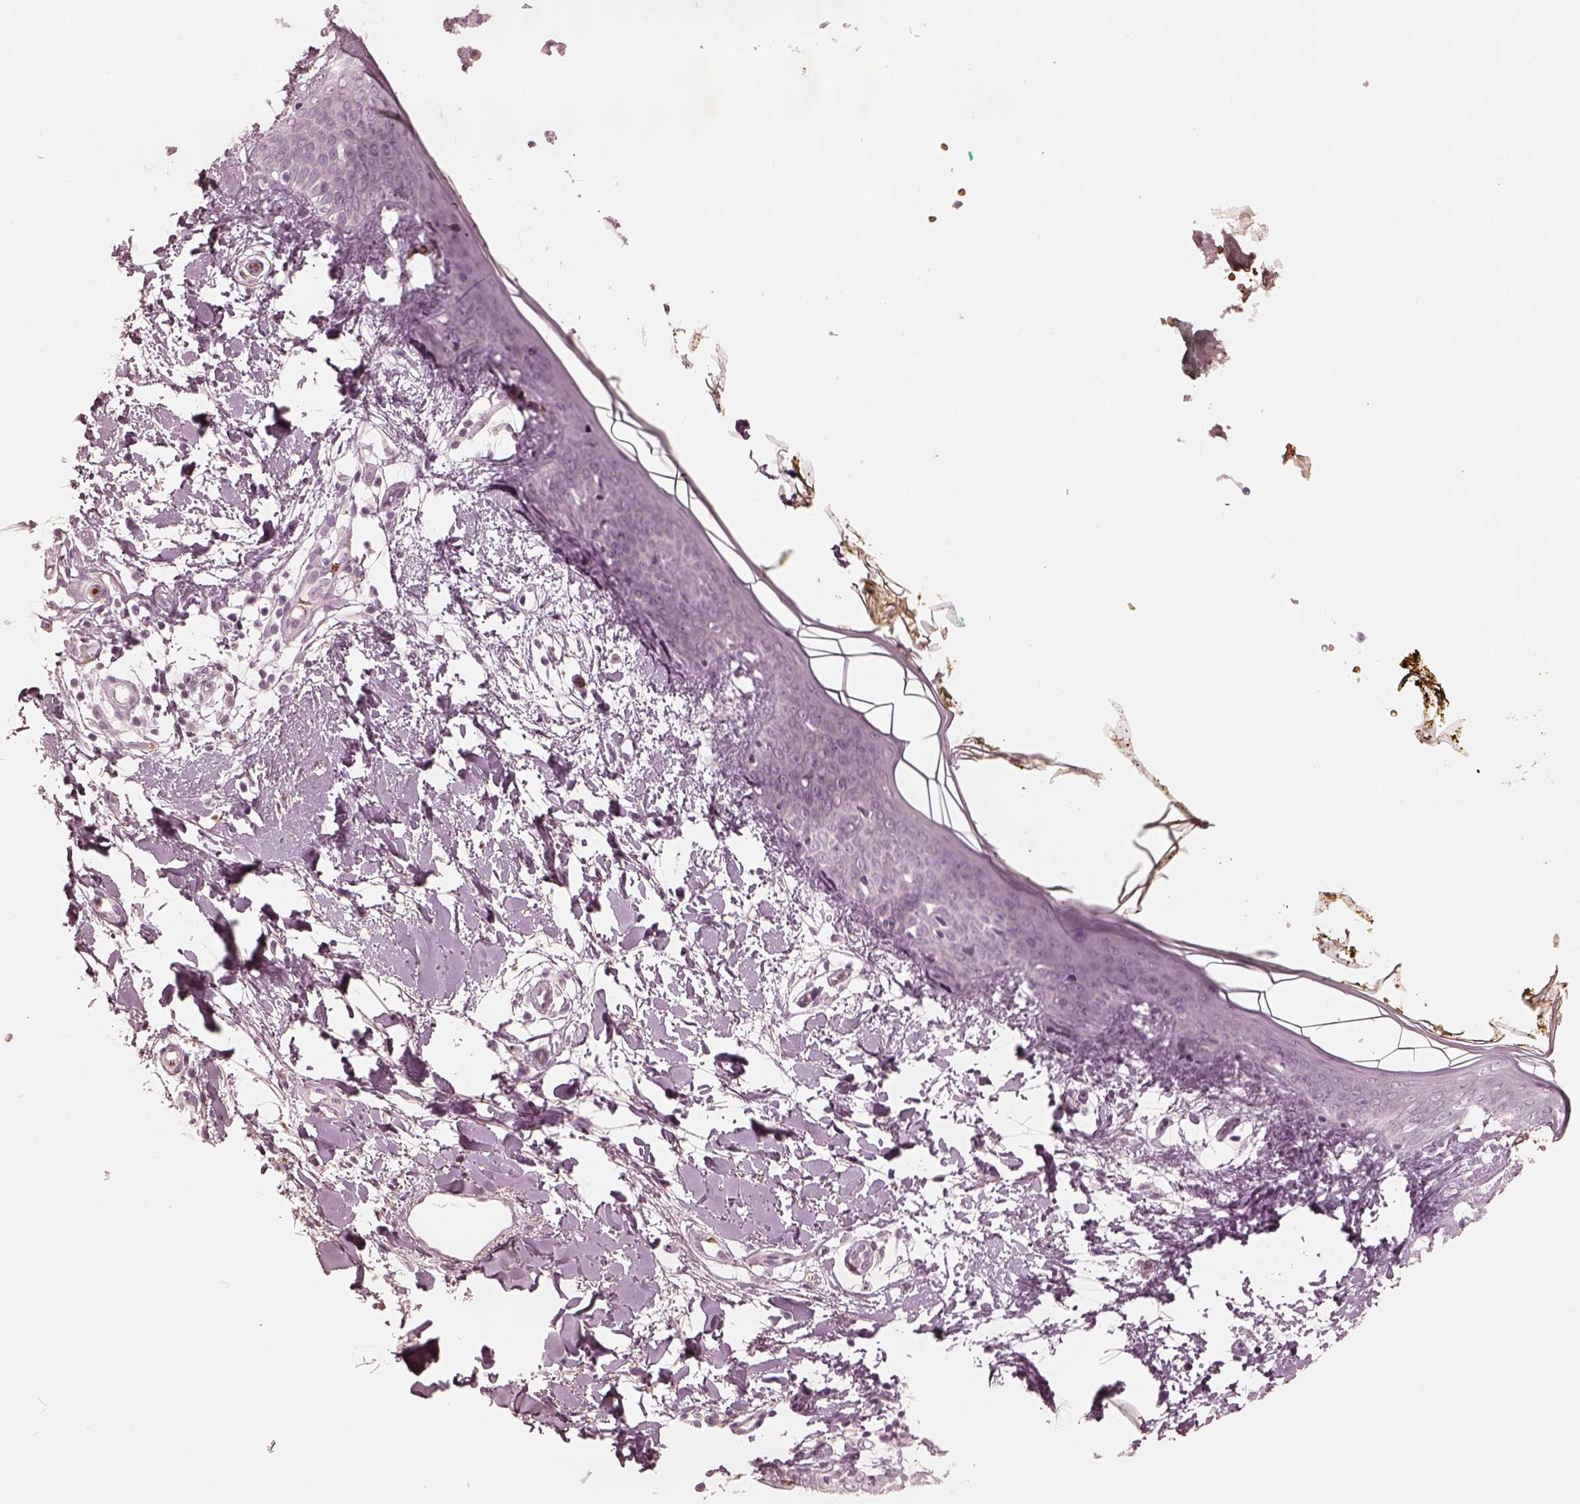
{"staining": {"intensity": "negative", "quantity": "none", "location": "none"}, "tissue": "skin", "cell_type": "Fibroblasts", "image_type": "normal", "snomed": [{"axis": "morphology", "description": "Normal tissue, NOS"}, {"axis": "topography", "description": "Skin"}], "caption": "Protein analysis of benign skin demonstrates no significant expression in fibroblasts.", "gene": "ANKLE1", "patient": {"sex": "female", "age": 34}}